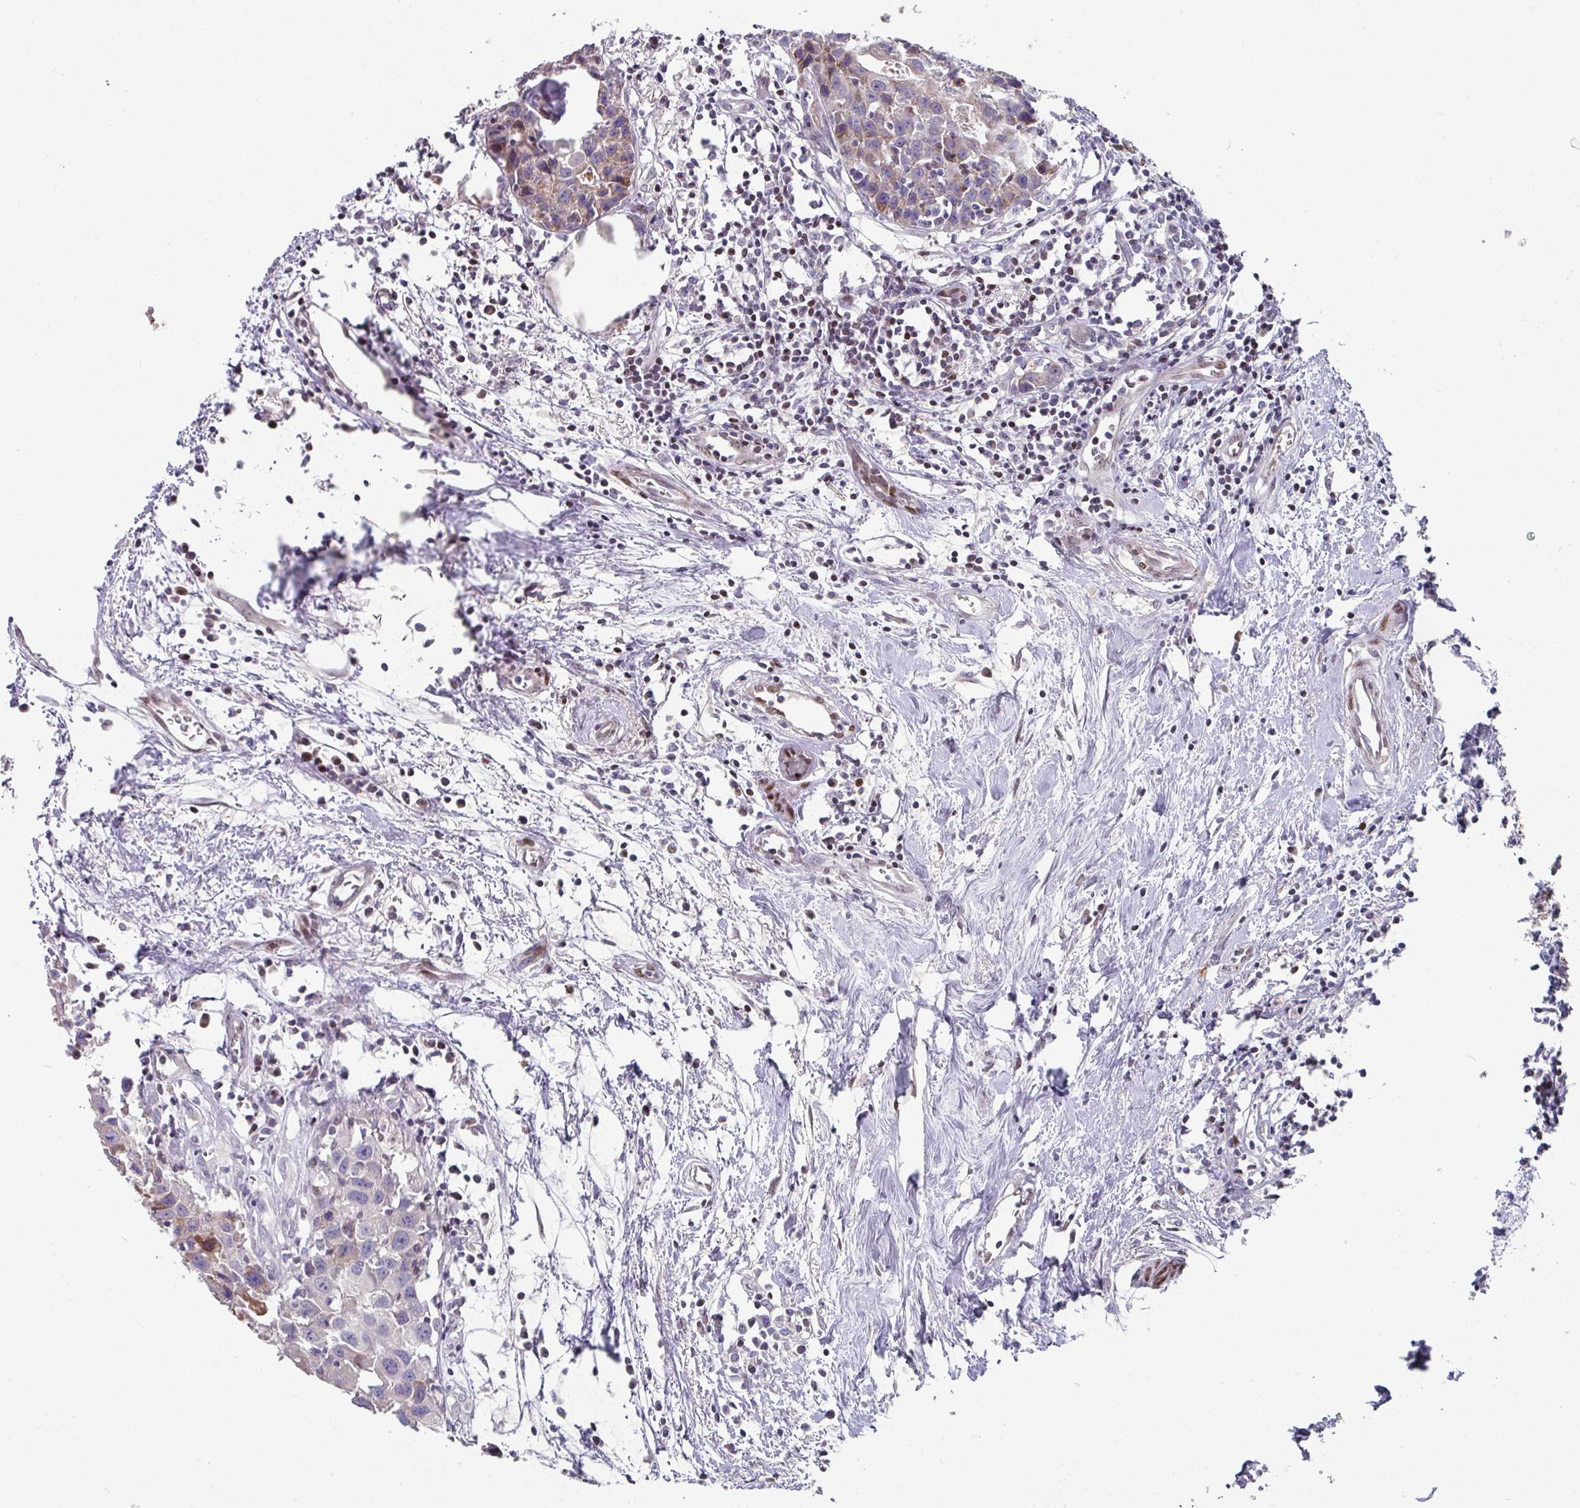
{"staining": {"intensity": "moderate", "quantity": "<25%", "location": "cytoplasmic/membranous"}, "tissue": "breast cancer", "cell_type": "Tumor cells", "image_type": "cancer", "snomed": [{"axis": "morphology", "description": "Carcinoma, NOS"}, {"axis": "topography", "description": "Breast"}], "caption": "A low amount of moderate cytoplasmic/membranous staining is appreciated in about <25% of tumor cells in carcinoma (breast) tissue.", "gene": "CBX7", "patient": {"sex": "female", "age": 60}}